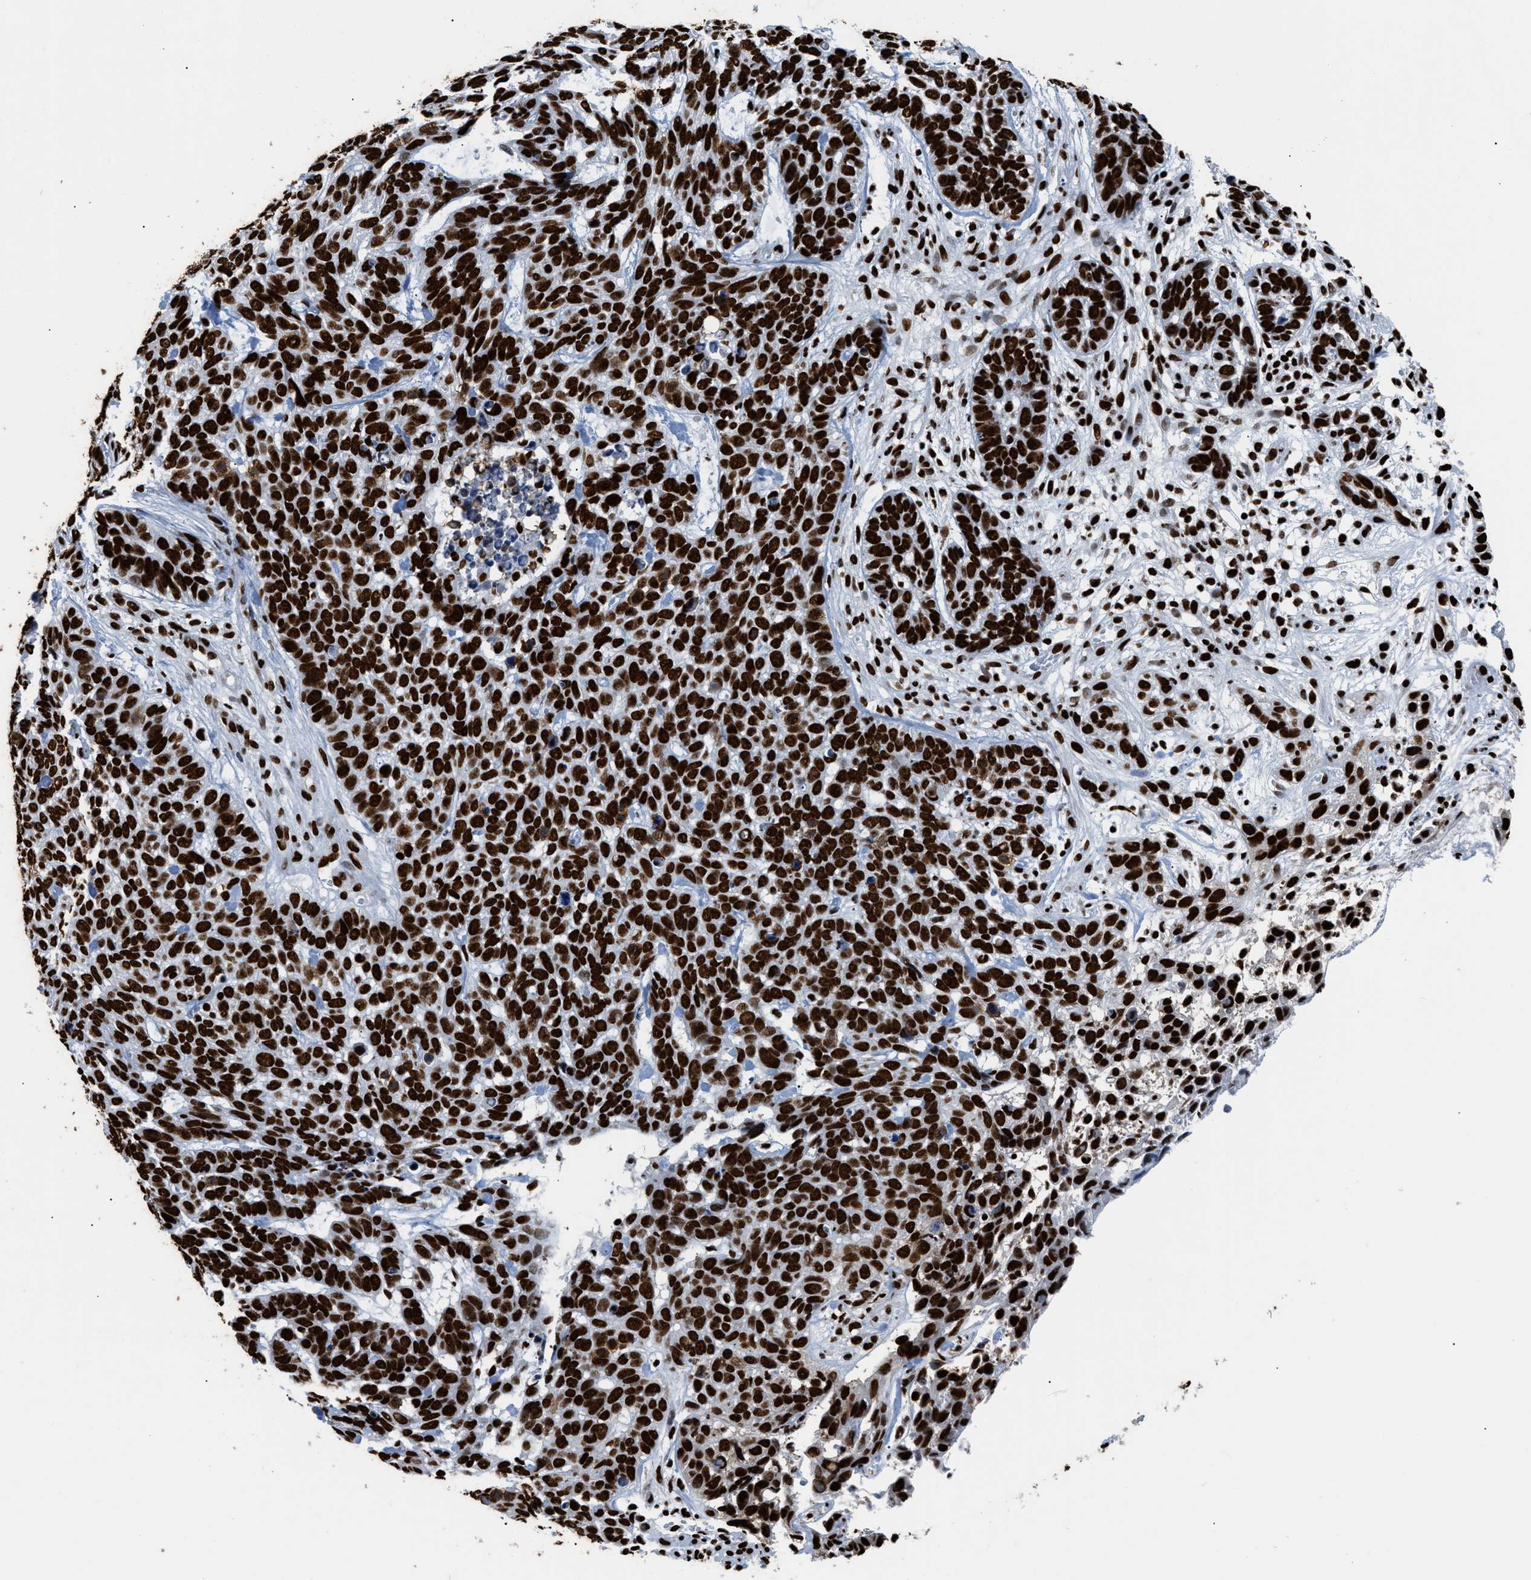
{"staining": {"intensity": "strong", "quantity": ">75%", "location": "nuclear"}, "tissue": "skin cancer", "cell_type": "Tumor cells", "image_type": "cancer", "snomed": [{"axis": "morphology", "description": "Basal cell carcinoma"}, {"axis": "topography", "description": "Skin"}], "caption": "Protein expression analysis of human skin cancer reveals strong nuclear positivity in about >75% of tumor cells.", "gene": "HNRNPM", "patient": {"sex": "male", "age": 87}}